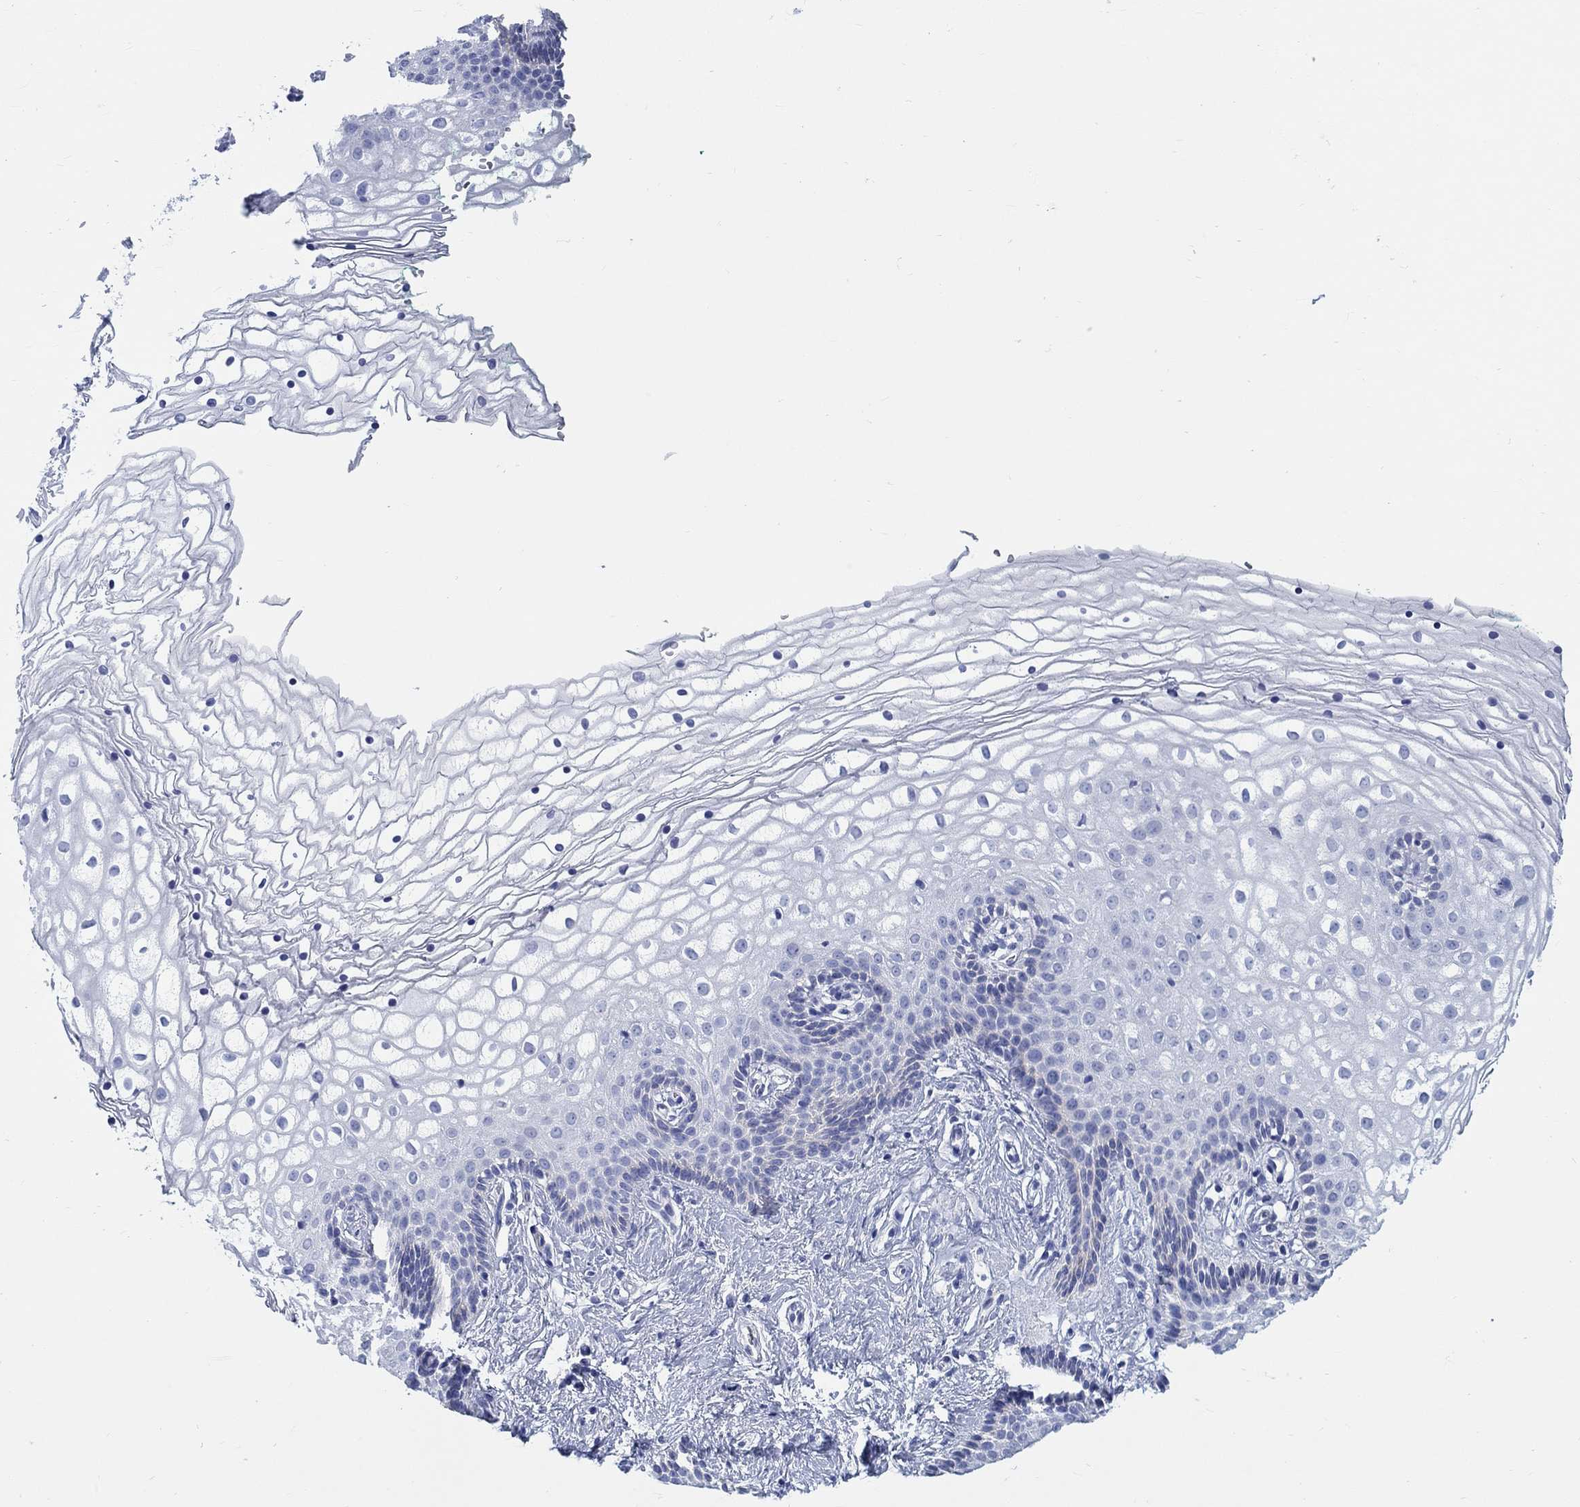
{"staining": {"intensity": "negative", "quantity": "none", "location": "none"}, "tissue": "vagina", "cell_type": "Squamous epithelial cells", "image_type": "normal", "snomed": [{"axis": "morphology", "description": "Normal tissue, NOS"}, {"axis": "topography", "description": "Vagina"}], "caption": "Immunohistochemistry (IHC) micrograph of normal vagina stained for a protein (brown), which exhibits no positivity in squamous epithelial cells.", "gene": "RD3L", "patient": {"sex": "female", "age": 36}}